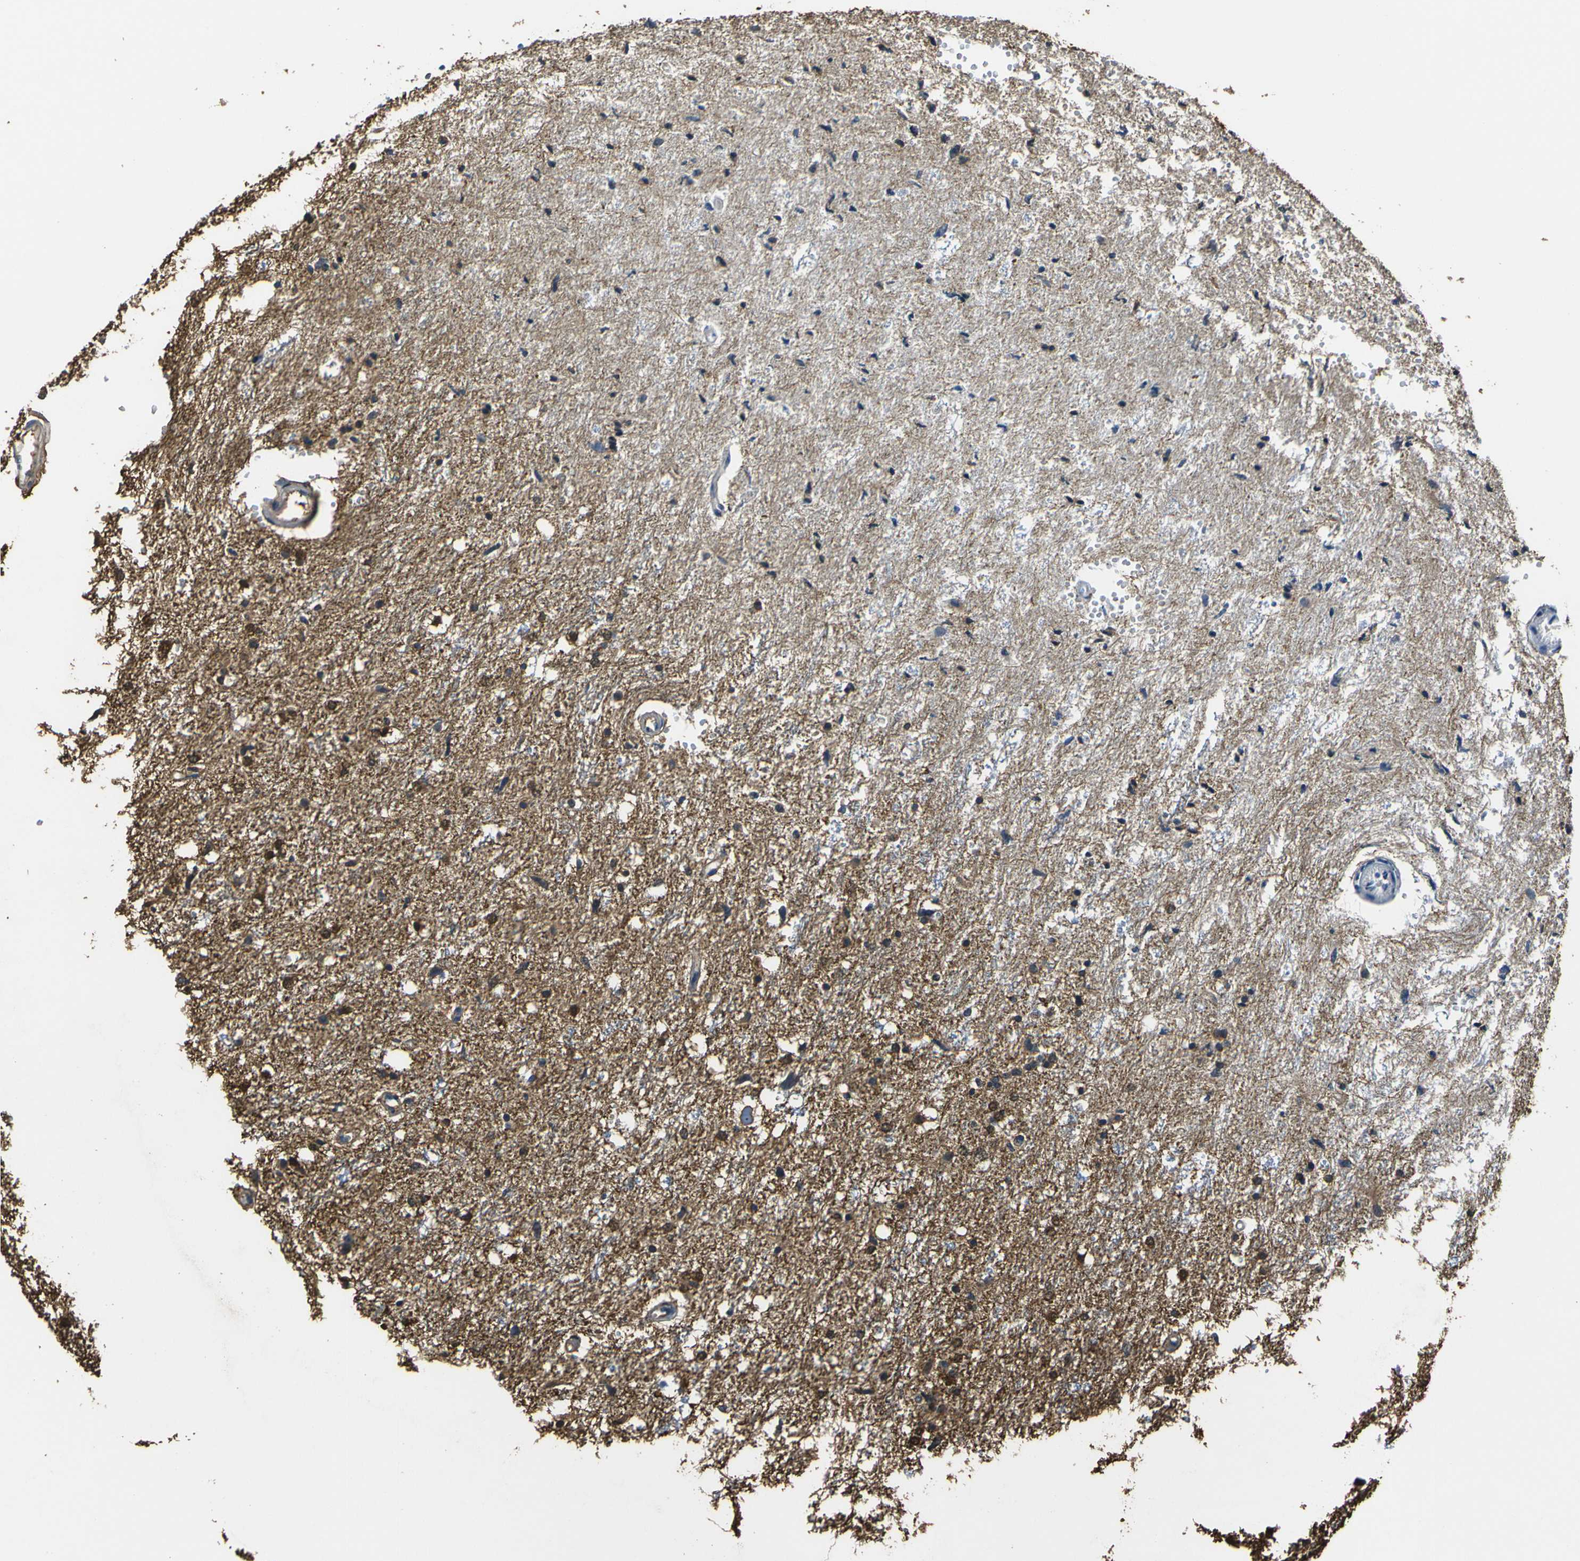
{"staining": {"intensity": "strong", "quantity": "25%-75%", "location": "nuclear"}, "tissue": "glioma", "cell_type": "Tumor cells", "image_type": "cancer", "snomed": [{"axis": "morphology", "description": "Glioma, malignant, High grade"}, {"axis": "topography", "description": "Brain"}], "caption": "A micrograph showing strong nuclear positivity in approximately 25%-75% of tumor cells in malignant glioma (high-grade), as visualized by brown immunohistochemical staining.", "gene": "TUBB", "patient": {"sex": "female", "age": 59}}